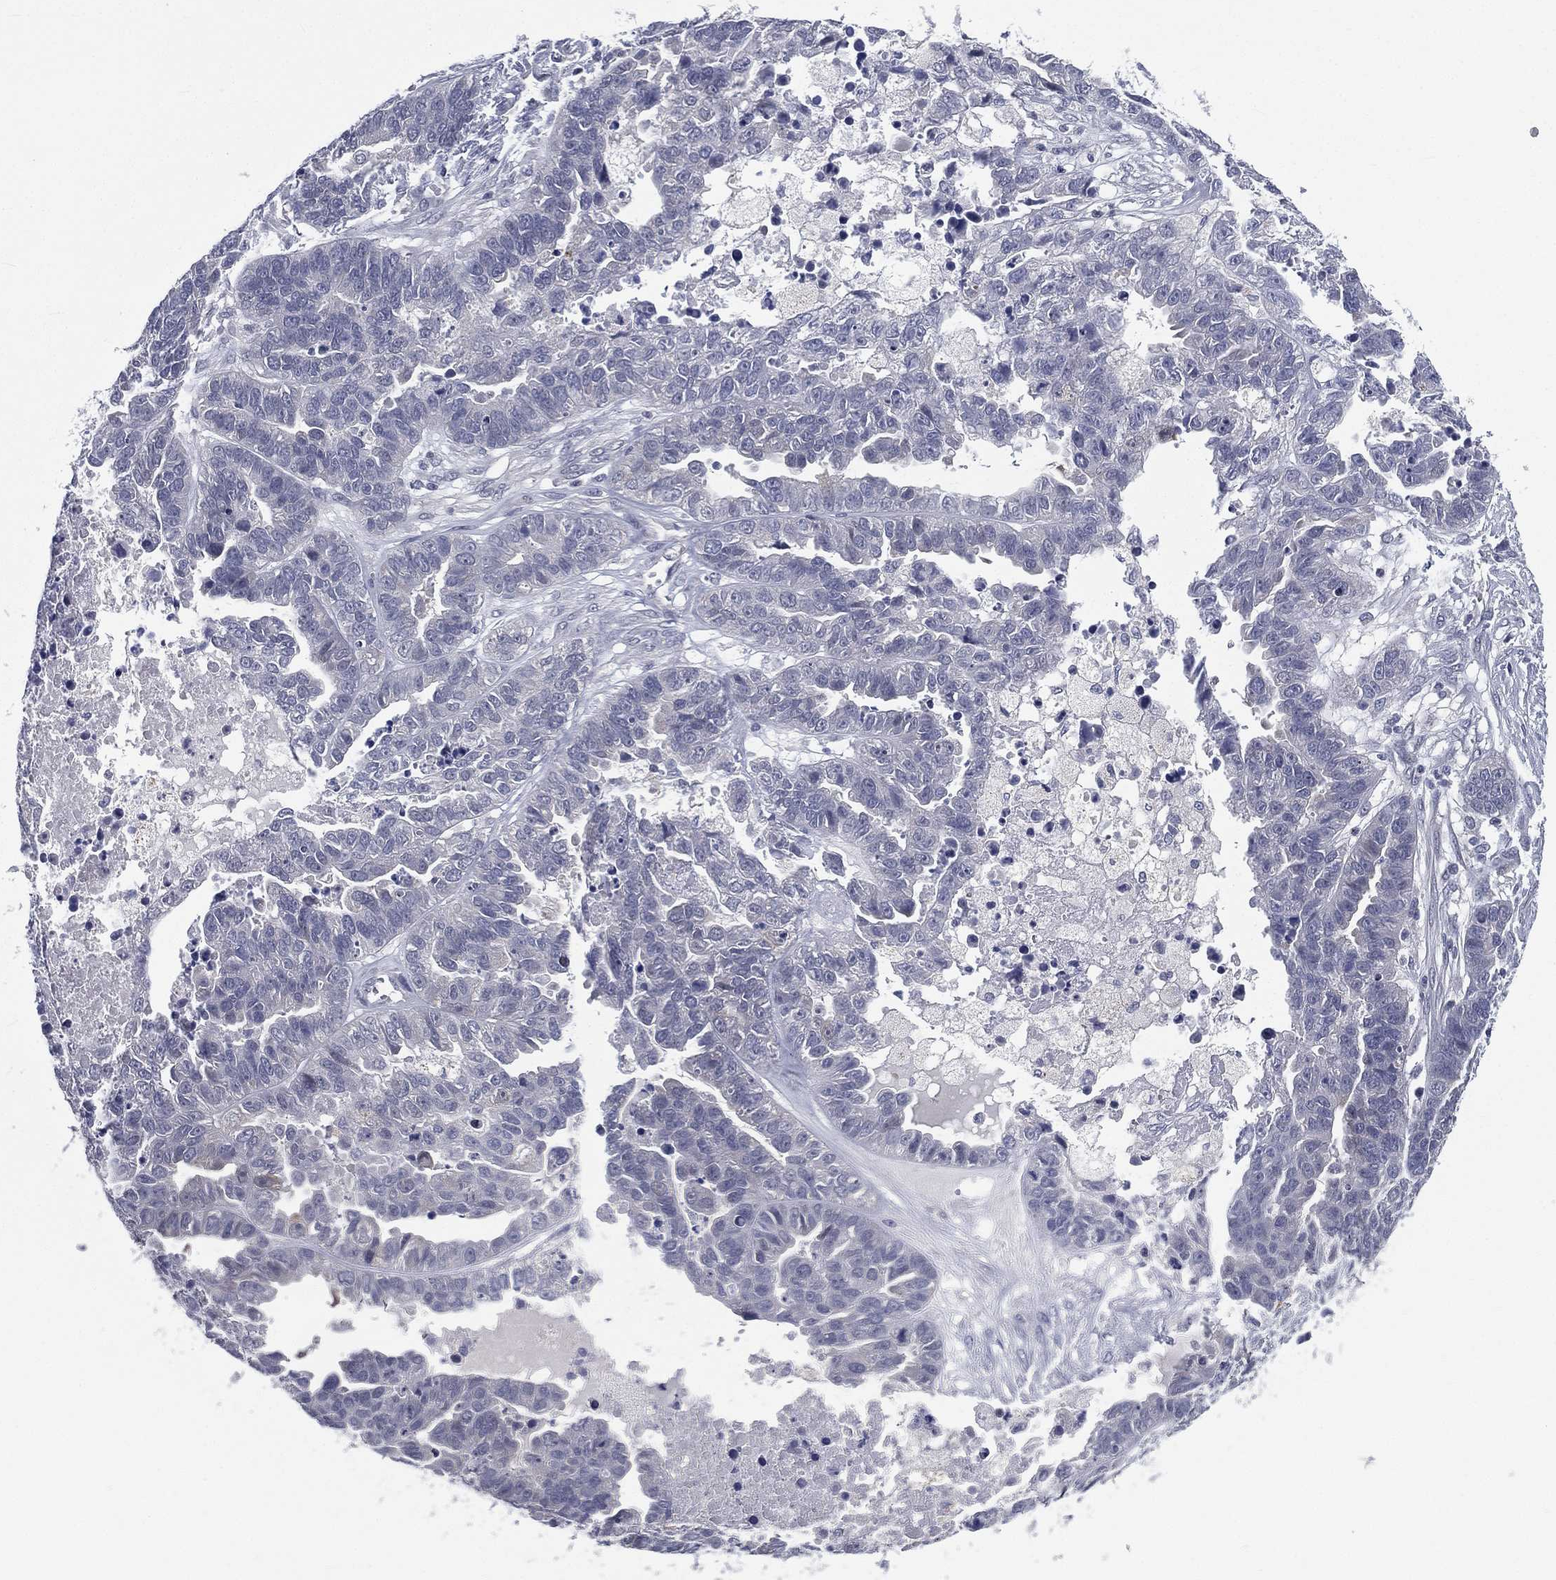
{"staining": {"intensity": "negative", "quantity": "none", "location": "none"}, "tissue": "ovarian cancer", "cell_type": "Tumor cells", "image_type": "cancer", "snomed": [{"axis": "morphology", "description": "Cystadenocarcinoma, serous, NOS"}, {"axis": "topography", "description": "Ovary"}], "caption": "The image exhibits no staining of tumor cells in ovarian cancer (serous cystadenocarcinoma).", "gene": "IFT27", "patient": {"sex": "female", "age": 87}}